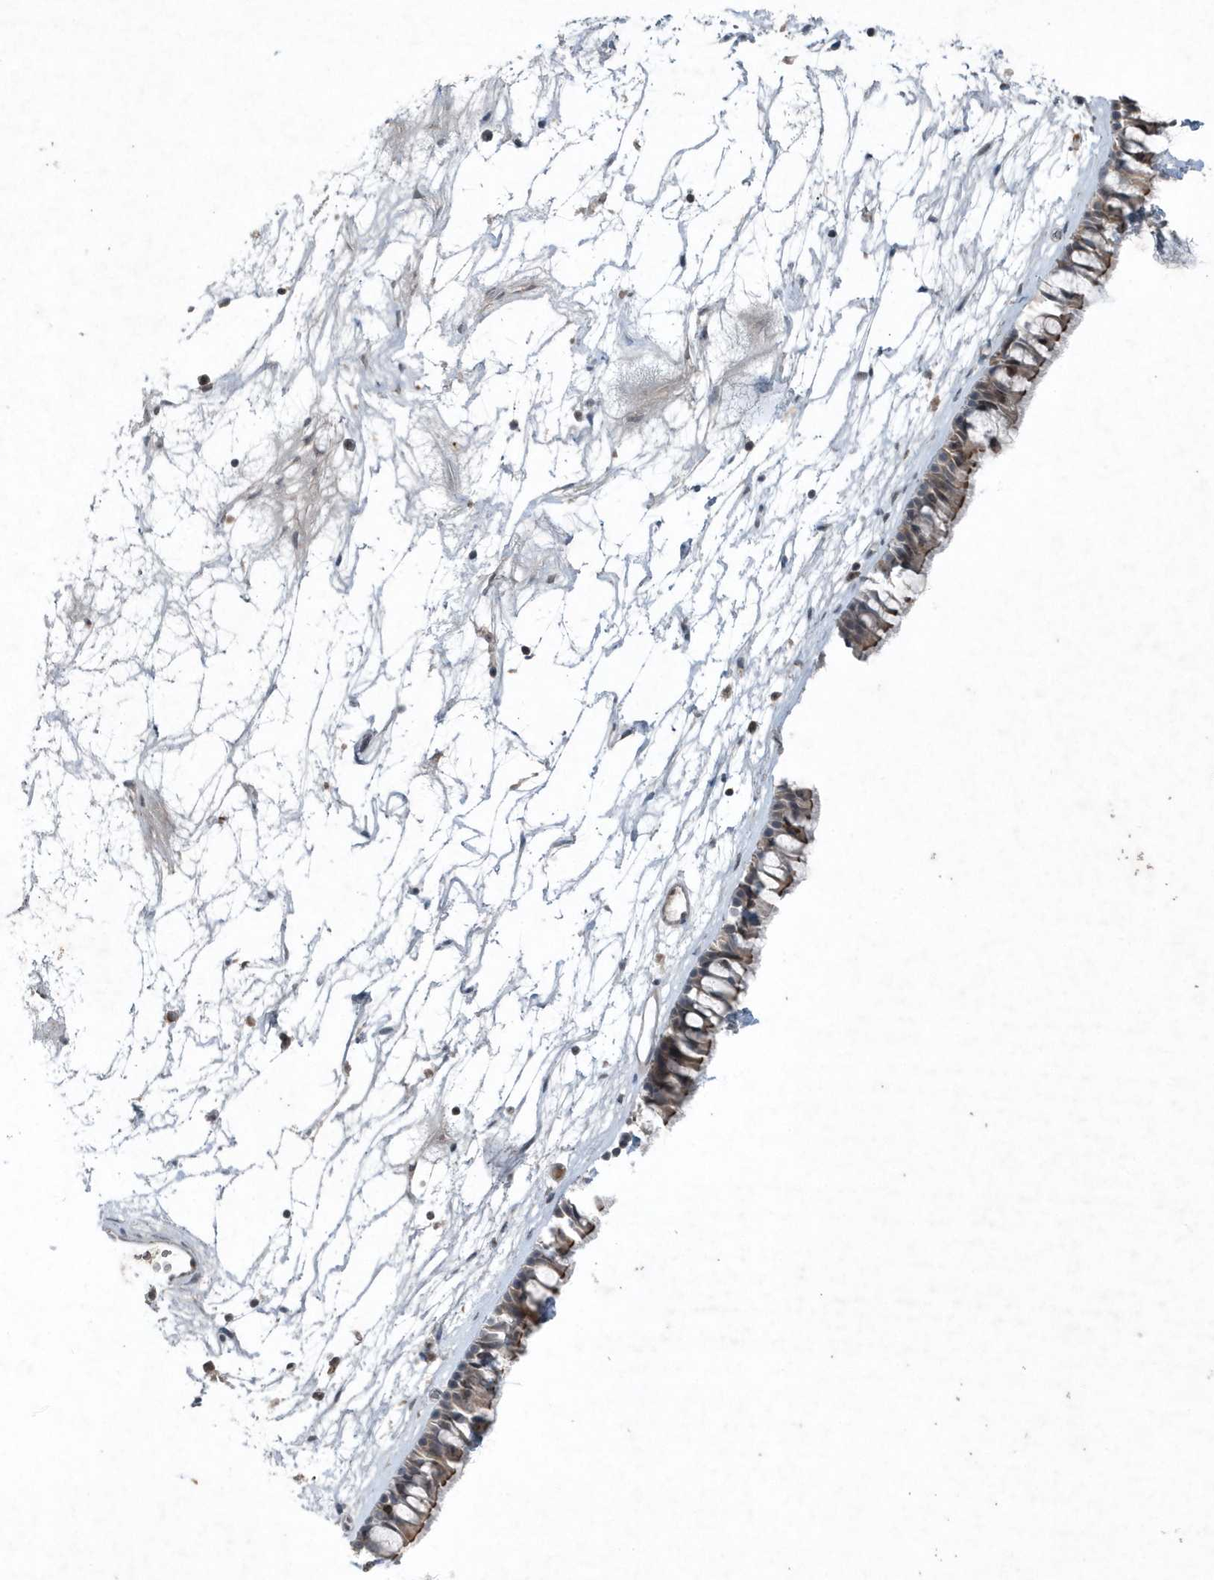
{"staining": {"intensity": "weak", "quantity": "25%-75%", "location": "cytoplasmic/membranous"}, "tissue": "nasopharynx", "cell_type": "Respiratory epithelial cells", "image_type": "normal", "snomed": [{"axis": "morphology", "description": "Normal tissue, NOS"}, {"axis": "topography", "description": "Nasopharynx"}], "caption": "About 25%-75% of respiratory epithelial cells in benign human nasopharynx display weak cytoplasmic/membranous protein staining as visualized by brown immunohistochemical staining.", "gene": "QTRT2", "patient": {"sex": "male", "age": 64}}